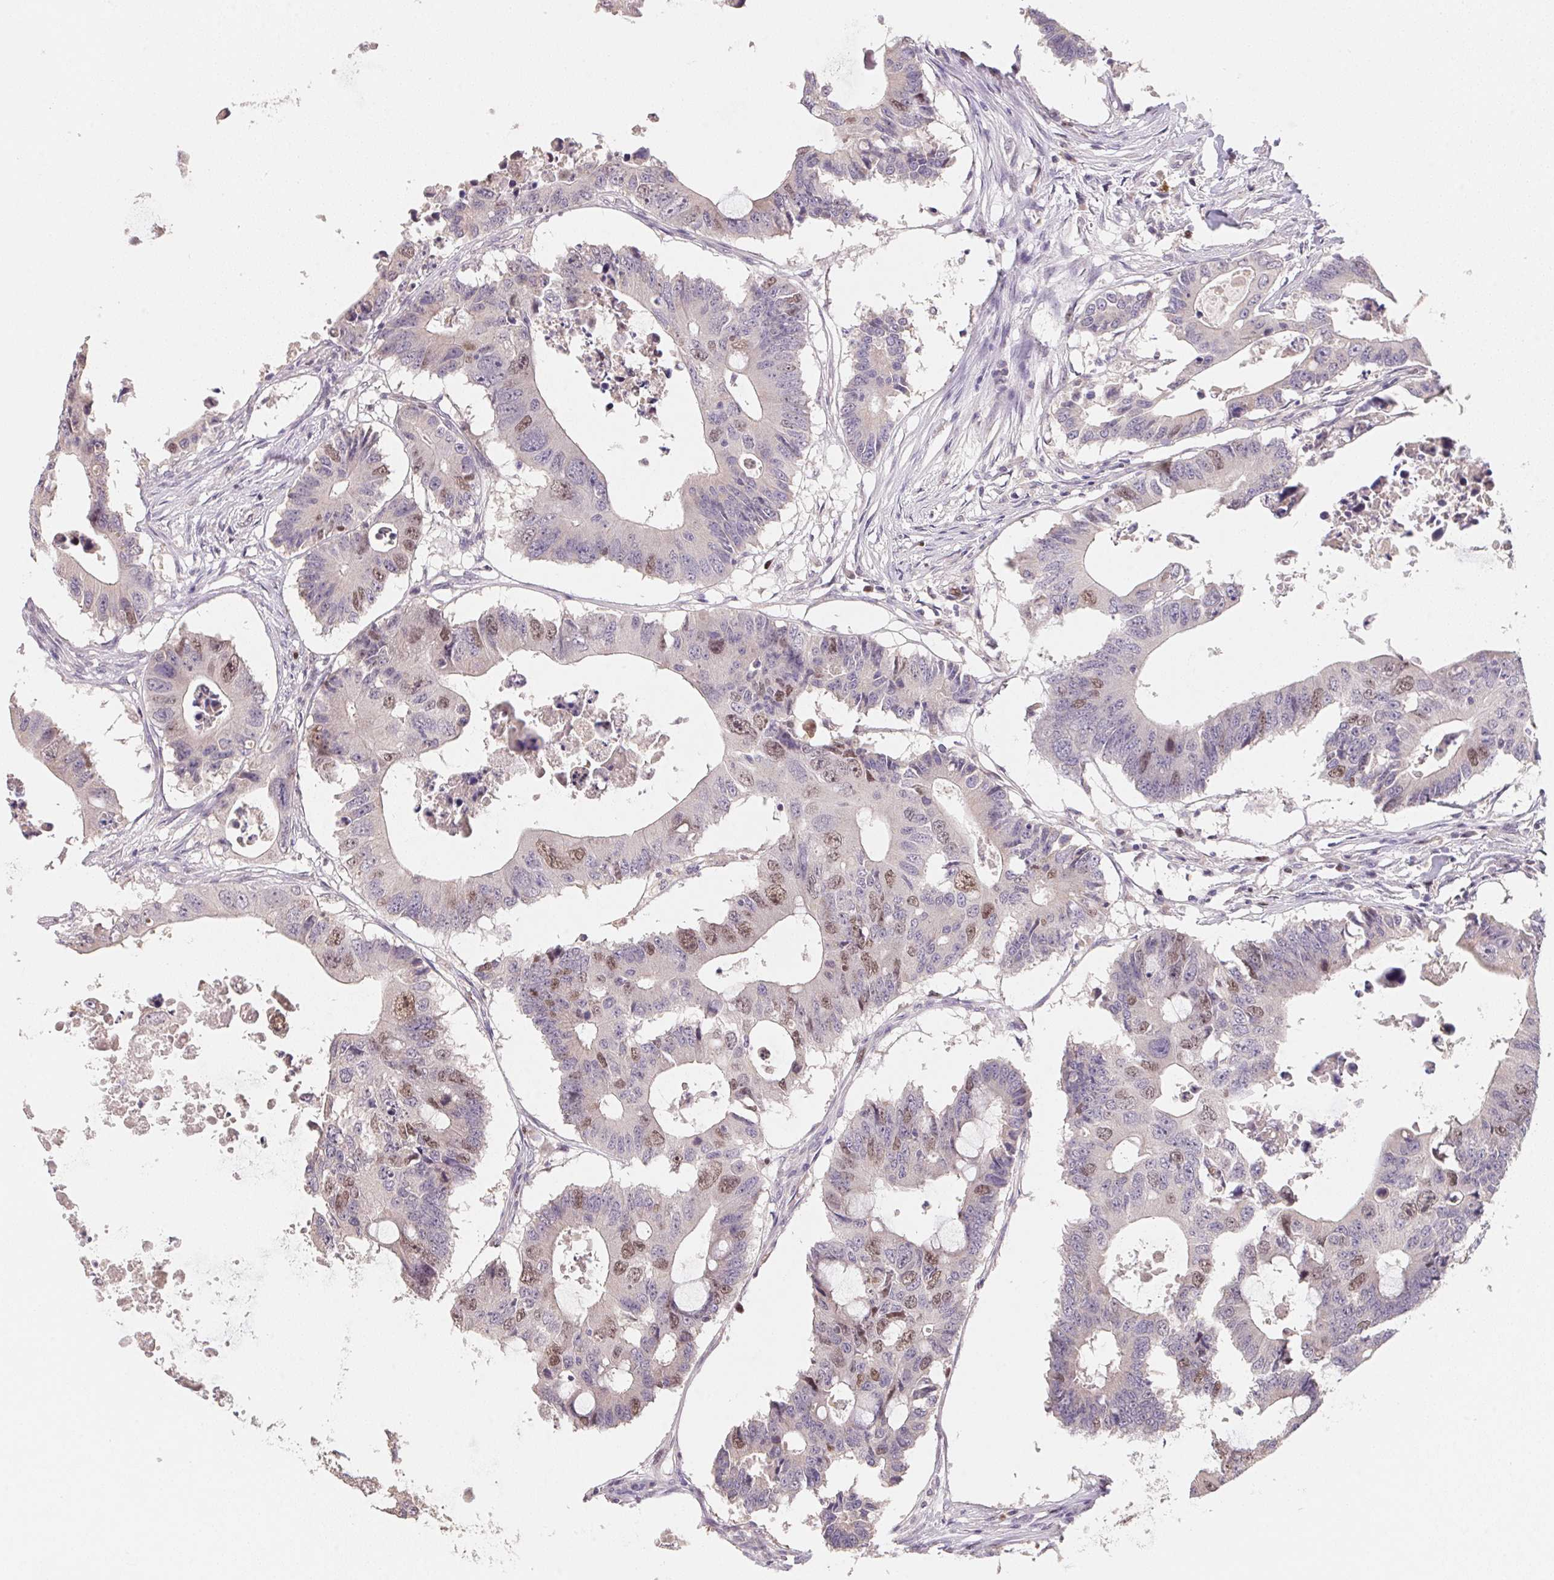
{"staining": {"intensity": "moderate", "quantity": "25%-75%", "location": "nuclear"}, "tissue": "colorectal cancer", "cell_type": "Tumor cells", "image_type": "cancer", "snomed": [{"axis": "morphology", "description": "Adenocarcinoma, NOS"}, {"axis": "topography", "description": "Colon"}], "caption": "Protein positivity by IHC demonstrates moderate nuclear expression in about 25%-75% of tumor cells in adenocarcinoma (colorectal). The staining was performed using DAB (3,3'-diaminobenzidine), with brown indicating positive protein expression. Nuclei are stained blue with hematoxylin.", "gene": "KIFC1", "patient": {"sex": "male", "age": 71}}